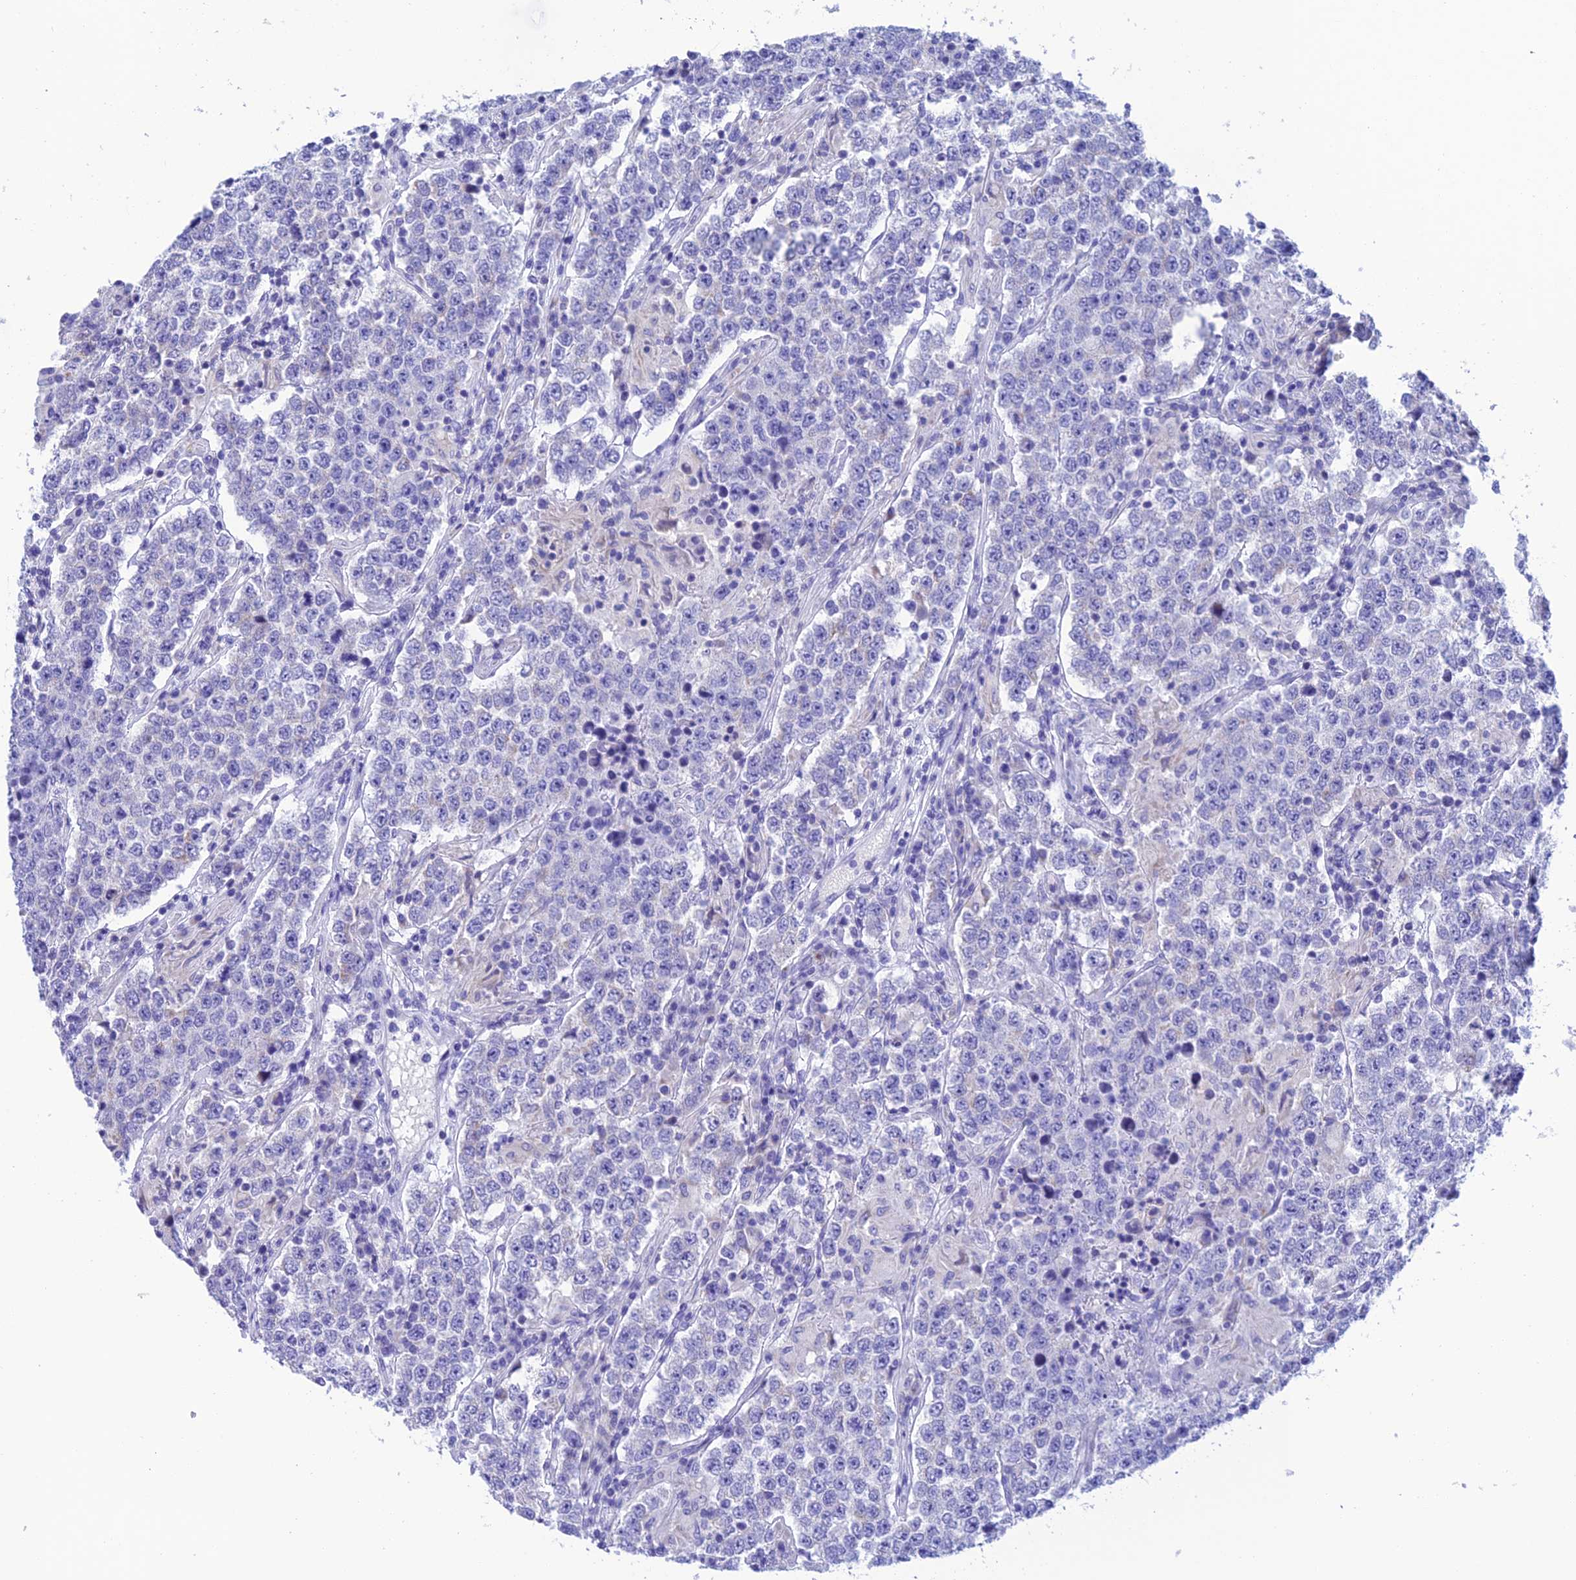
{"staining": {"intensity": "negative", "quantity": "none", "location": "none"}, "tissue": "testis cancer", "cell_type": "Tumor cells", "image_type": "cancer", "snomed": [{"axis": "morphology", "description": "Normal tissue, NOS"}, {"axis": "morphology", "description": "Urothelial carcinoma, High grade"}, {"axis": "morphology", "description": "Seminoma, NOS"}, {"axis": "morphology", "description": "Carcinoma, Embryonal, NOS"}, {"axis": "topography", "description": "Urinary bladder"}, {"axis": "topography", "description": "Testis"}], "caption": "A micrograph of human testis cancer (embryonal carcinoma) is negative for staining in tumor cells.", "gene": "NXPE4", "patient": {"sex": "male", "age": 41}}